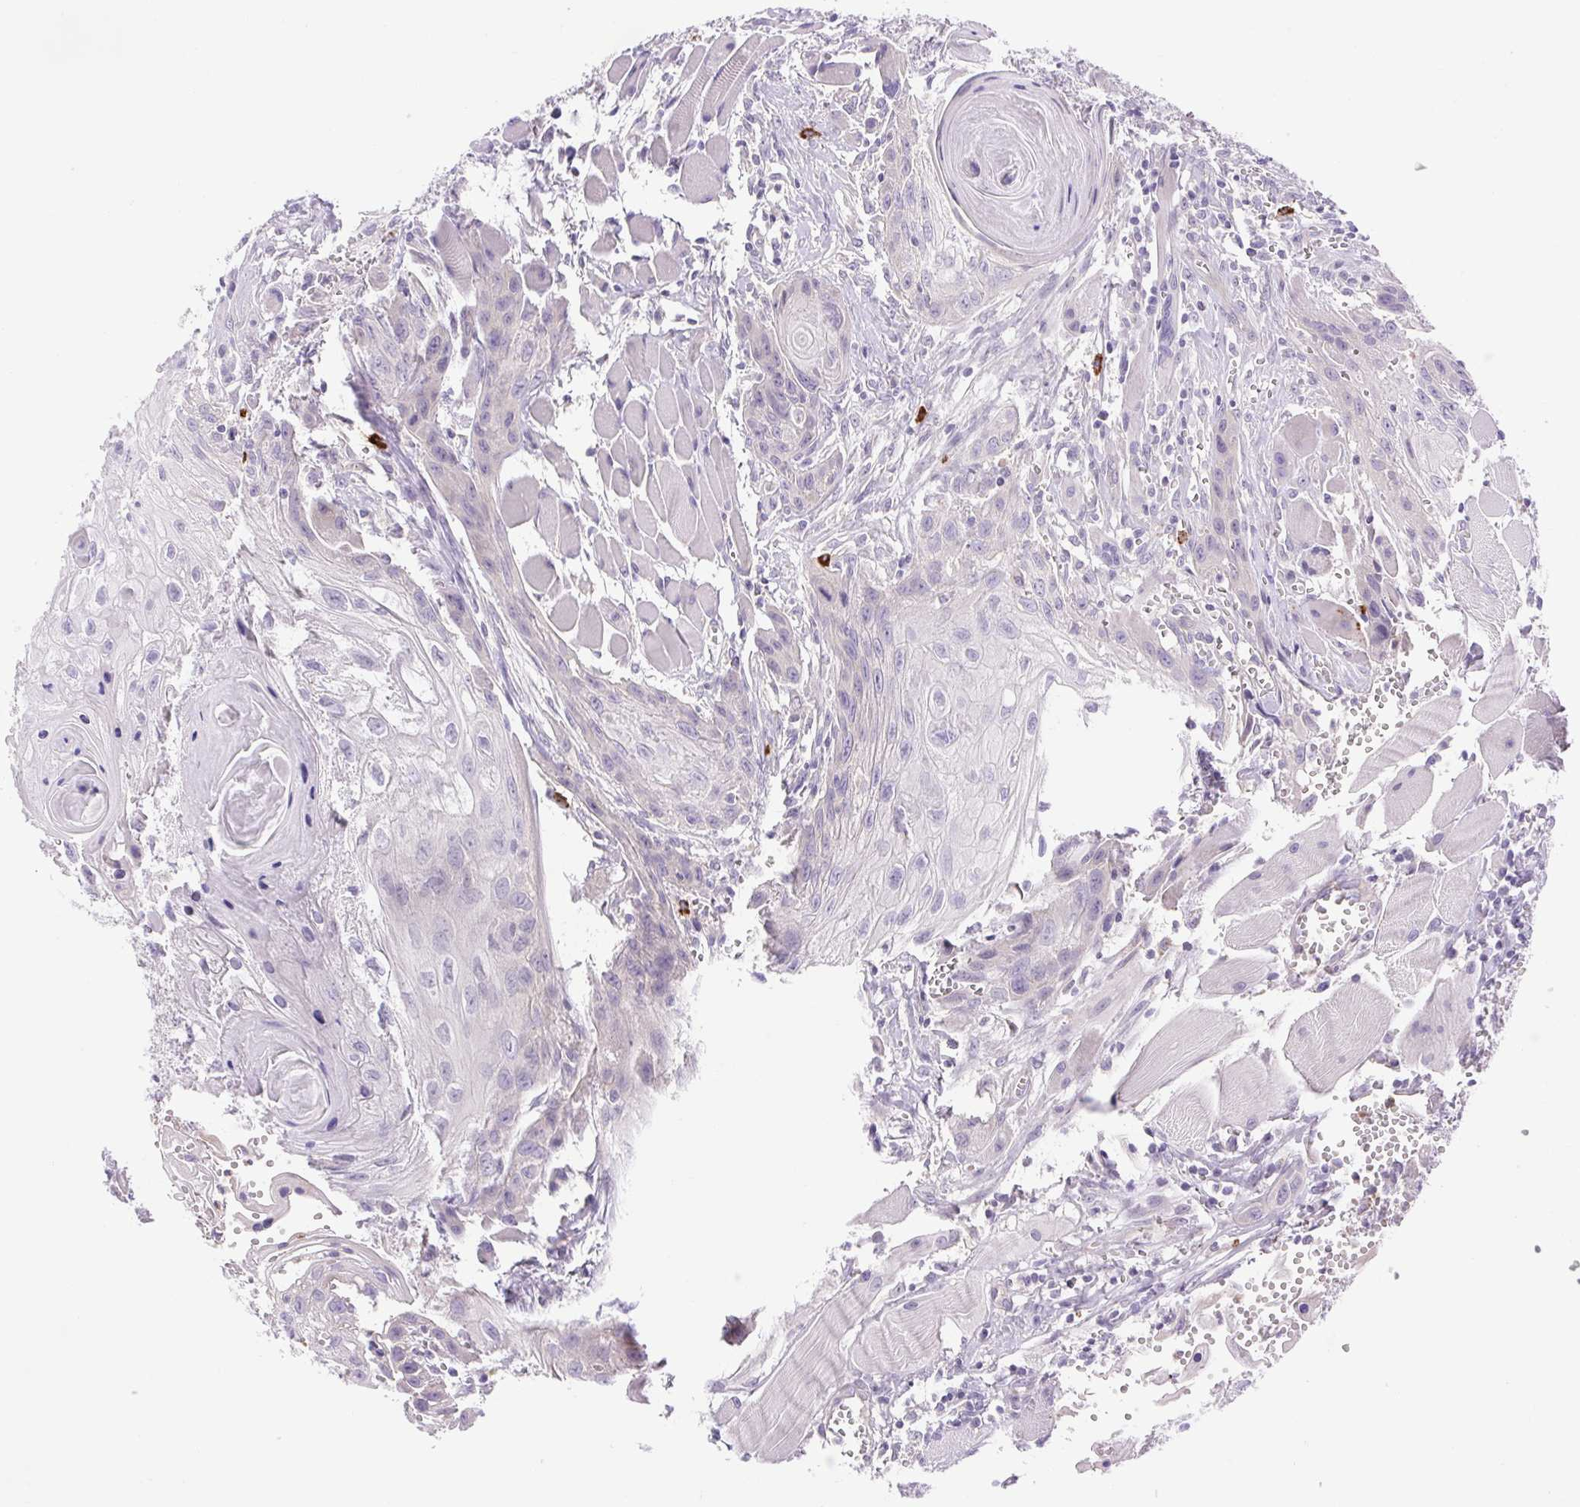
{"staining": {"intensity": "negative", "quantity": "none", "location": "none"}, "tissue": "head and neck cancer", "cell_type": "Tumor cells", "image_type": "cancer", "snomed": [{"axis": "morphology", "description": "Squamous cell carcinoma, NOS"}, {"axis": "topography", "description": "Oral tissue"}, {"axis": "topography", "description": "Head-Neck"}], "caption": "Head and neck cancer was stained to show a protein in brown. There is no significant positivity in tumor cells. (DAB IHC, high magnification).", "gene": "FAM177B", "patient": {"sex": "male", "age": 58}}